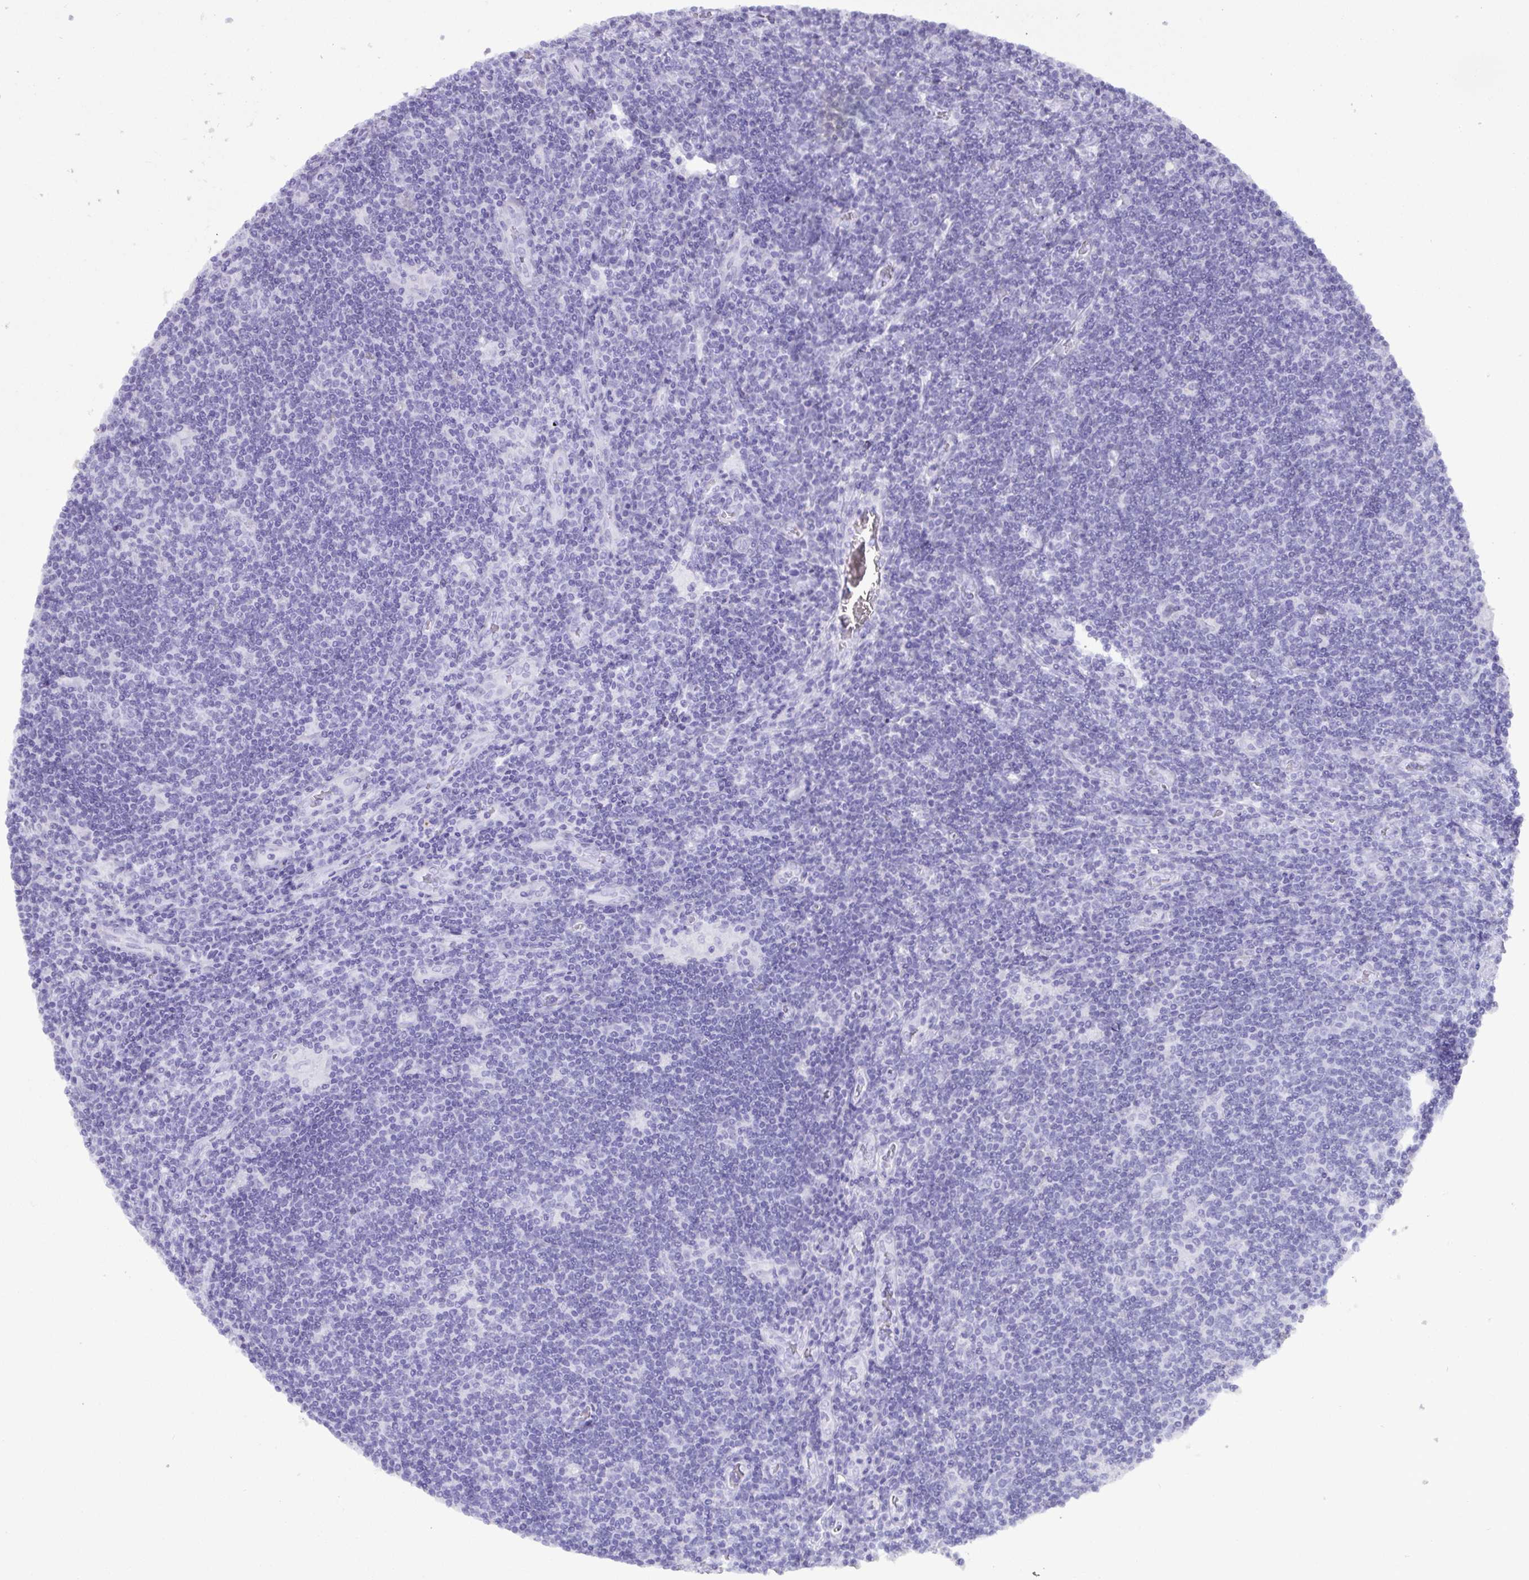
{"staining": {"intensity": "negative", "quantity": "none", "location": "none"}, "tissue": "lymphoma", "cell_type": "Tumor cells", "image_type": "cancer", "snomed": [{"axis": "morphology", "description": "Hodgkin's disease, NOS"}, {"axis": "topography", "description": "Lymph node"}], "caption": "DAB (3,3'-diaminobenzidine) immunohistochemical staining of lymphoma displays no significant staining in tumor cells.", "gene": "C4orf33", "patient": {"sex": "male", "age": 40}}